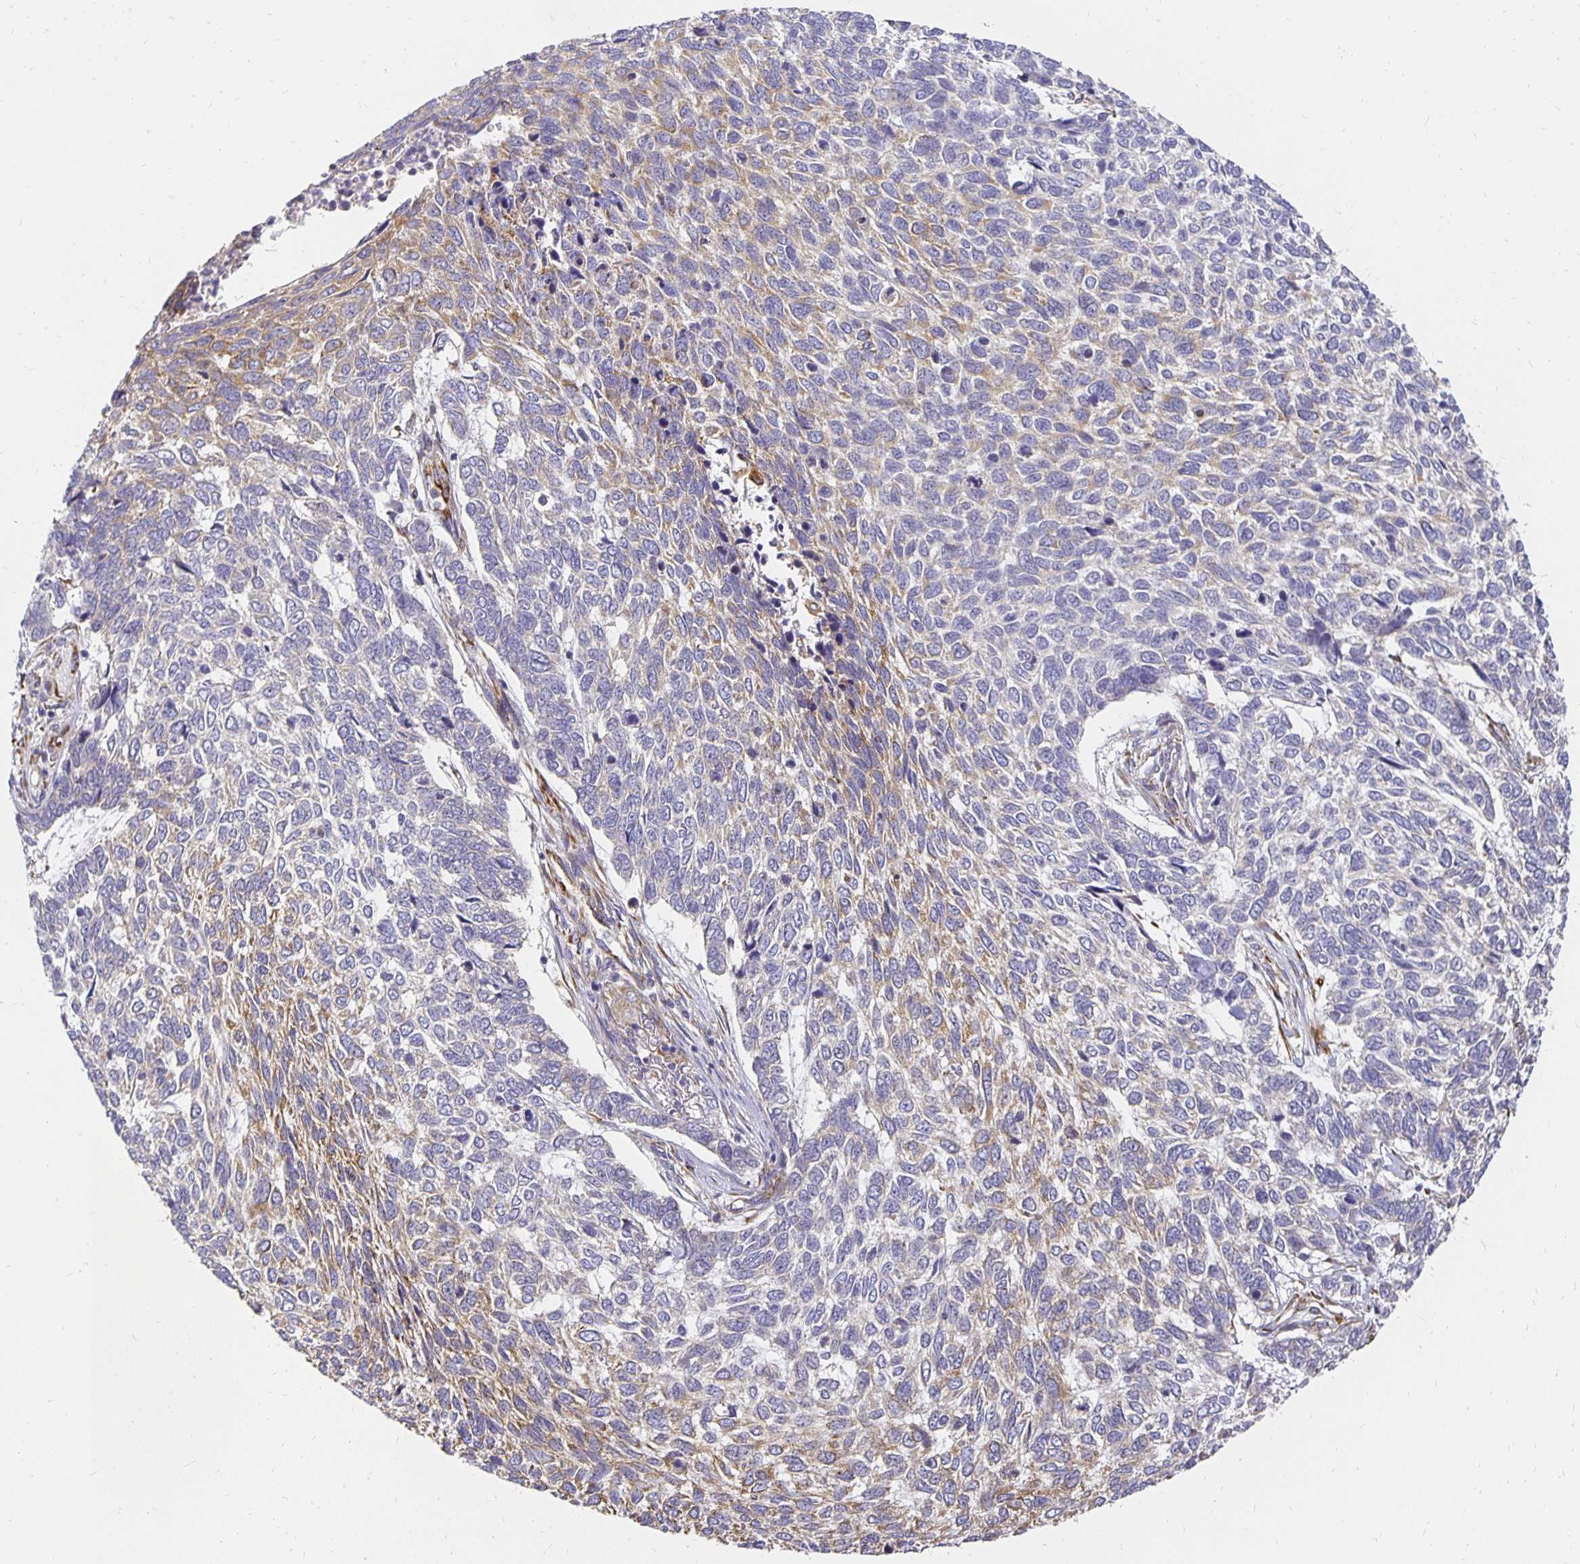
{"staining": {"intensity": "negative", "quantity": "none", "location": "none"}, "tissue": "skin cancer", "cell_type": "Tumor cells", "image_type": "cancer", "snomed": [{"axis": "morphology", "description": "Basal cell carcinoma"}, {"axis": "topography", "description": "Skin"}], "caption": "High magnification brightfield microscopy of skin cancer (basal cell carcinoma) stained with DAB (brown) and counterstained with hematoxylin (blue): tumor cells show no significant positivity. The staining was performed using DAB to visualize the protein expression in brown, while the nuclei were stained in blue with hematoxylin (Magnification: 20x).", "gene": "PLOD1", "patient": {"sex": "female", "age": 65}}